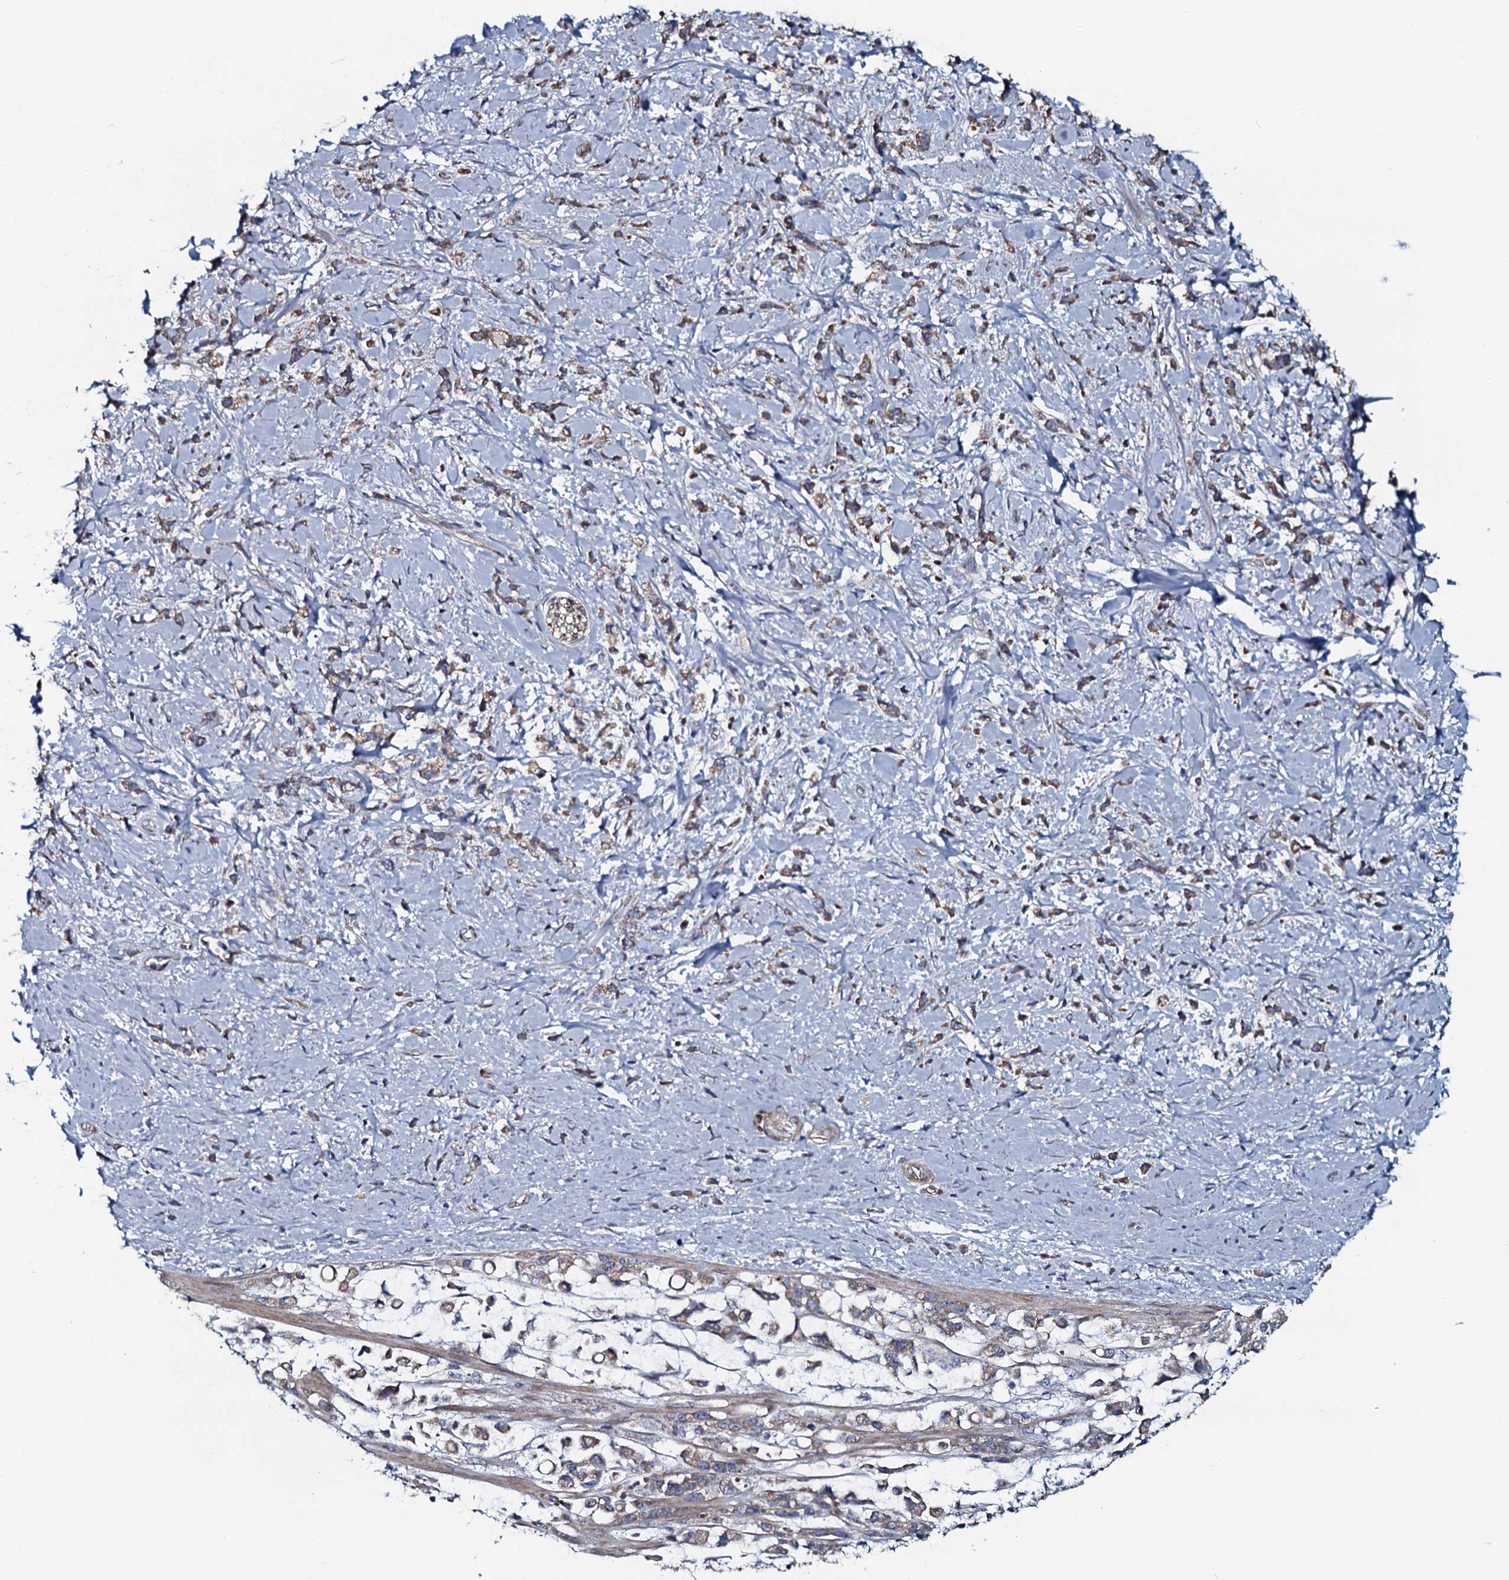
{"staining": {"intensity": "weak", "quantity": ">75%", "location": "cytoplasmic/membranous"}, "tissue": "stomach cancer", "cell_type": "Tumor cells", "image_type": "cancer", "snomed": [{"axis": "morphology", "description": "Adenocarcinoma, NOS"}, {"axis": "topography", "description": "Stomach"}], "caption": "Immunohistochemistry (IHC) micrograph of human stomach cancer (adenocarcinoma) stained for a protein (brown), which demonstrates low levels of weak cytoplasmic/membranous positivity in about >75% of tumor cells.", "gene": "KCTD4", "patient": {"sex": "female", "age": 60}}